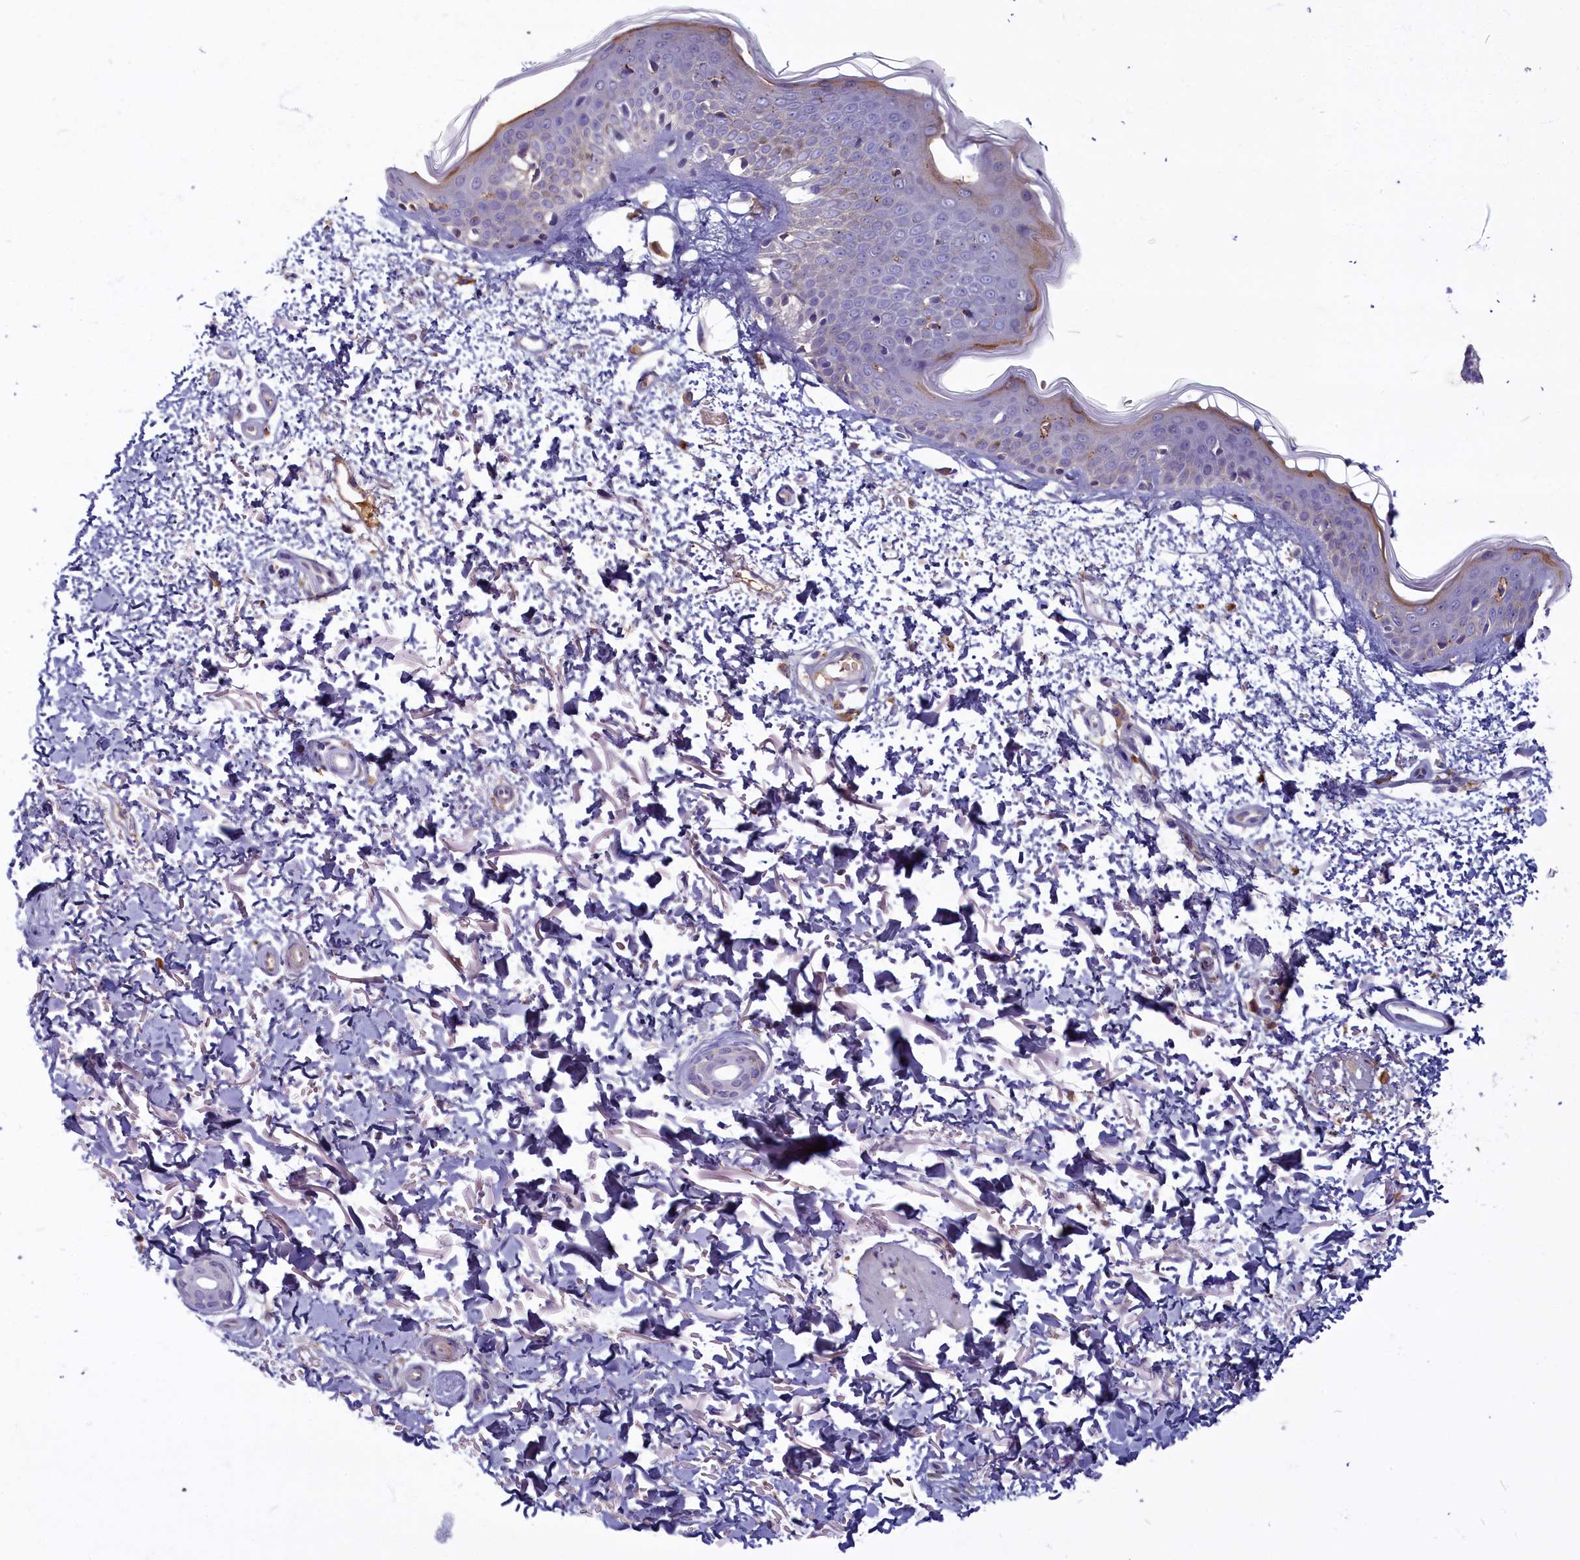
{"staining": {"intensity": "negative", "quantity": "none", "location": "none"}, "tissue": "skin", "cell_type": "Fibroblasts", "image_type": "normal", "snomed": [{"axis": "morphology", "description": "Normal tissue, NOS"}, {"axis": "topography", "description": "Skin"}], "caption": "Immunohistochemical staining of normal human skin exhibits no significant staining in fibroblasts. The staining was performed using DAB (3,3'-diaminobenzidine) to visualize the protein expression in brown, while the nuclei were stained in blue with hematoxylin (Magnification: 20x).", "gene": "SV2C", "patient": {"sex": "male", "age": 66}}